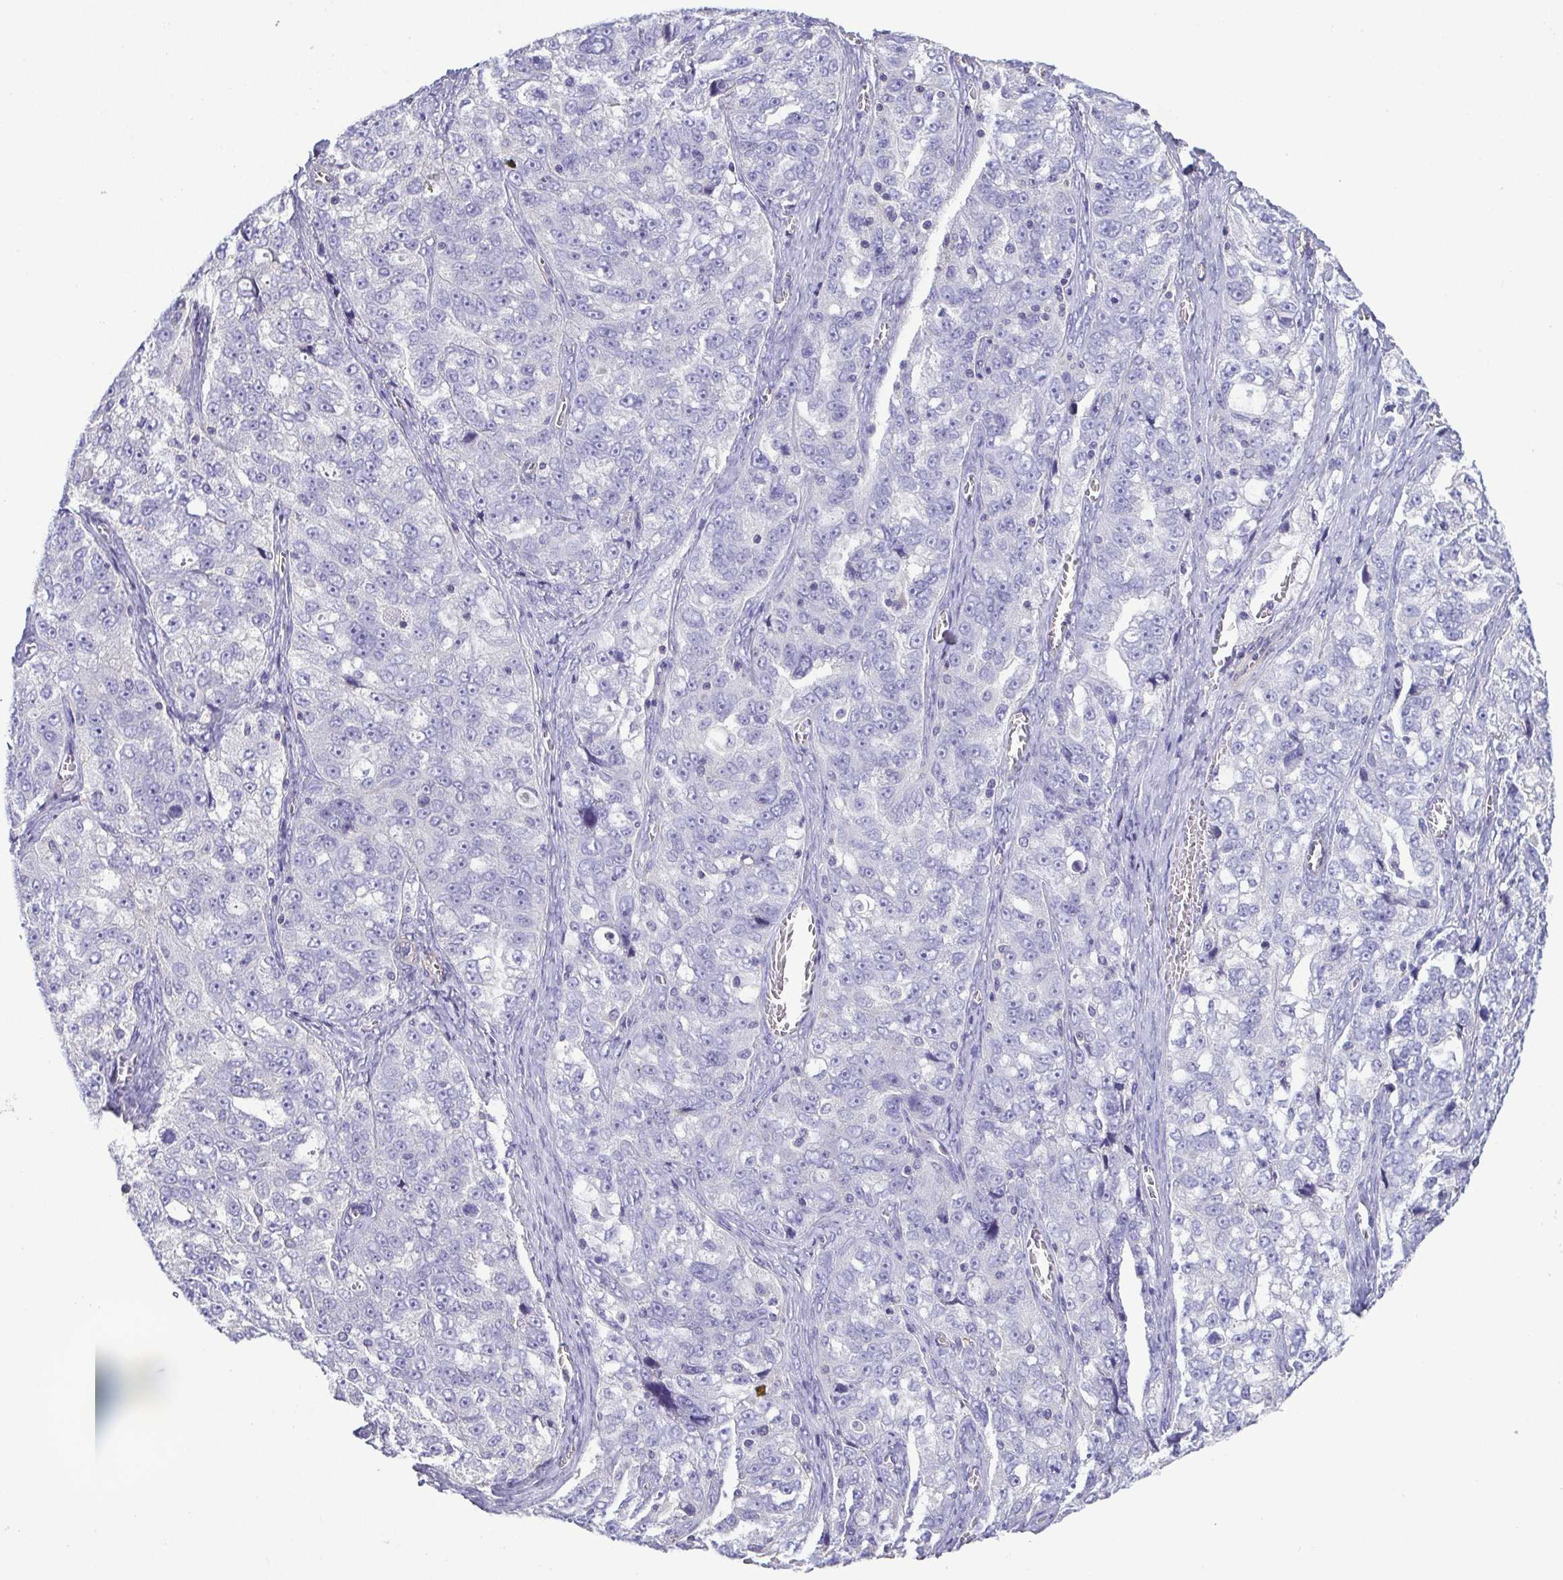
{"staining": {"intensity": "negative", "quantity": "none", "location": "none"}, "tissue": "ovarian cancer", "cell_type": "Tumor cells", "image_type": "cancer", "snomed": [{"axis": "morphology", "description": "Cystadenocarcinoma, serous, NOS"}, {"axis": "topography", "description": "Ovary"}], "caption": "Serous cystadenocarcinoma (ovarian) was stained to show a protein in brown. There is no significant expression in tumor cells.", "gene": "MYL6", "patient": {"sex": "female", "age": 51}}